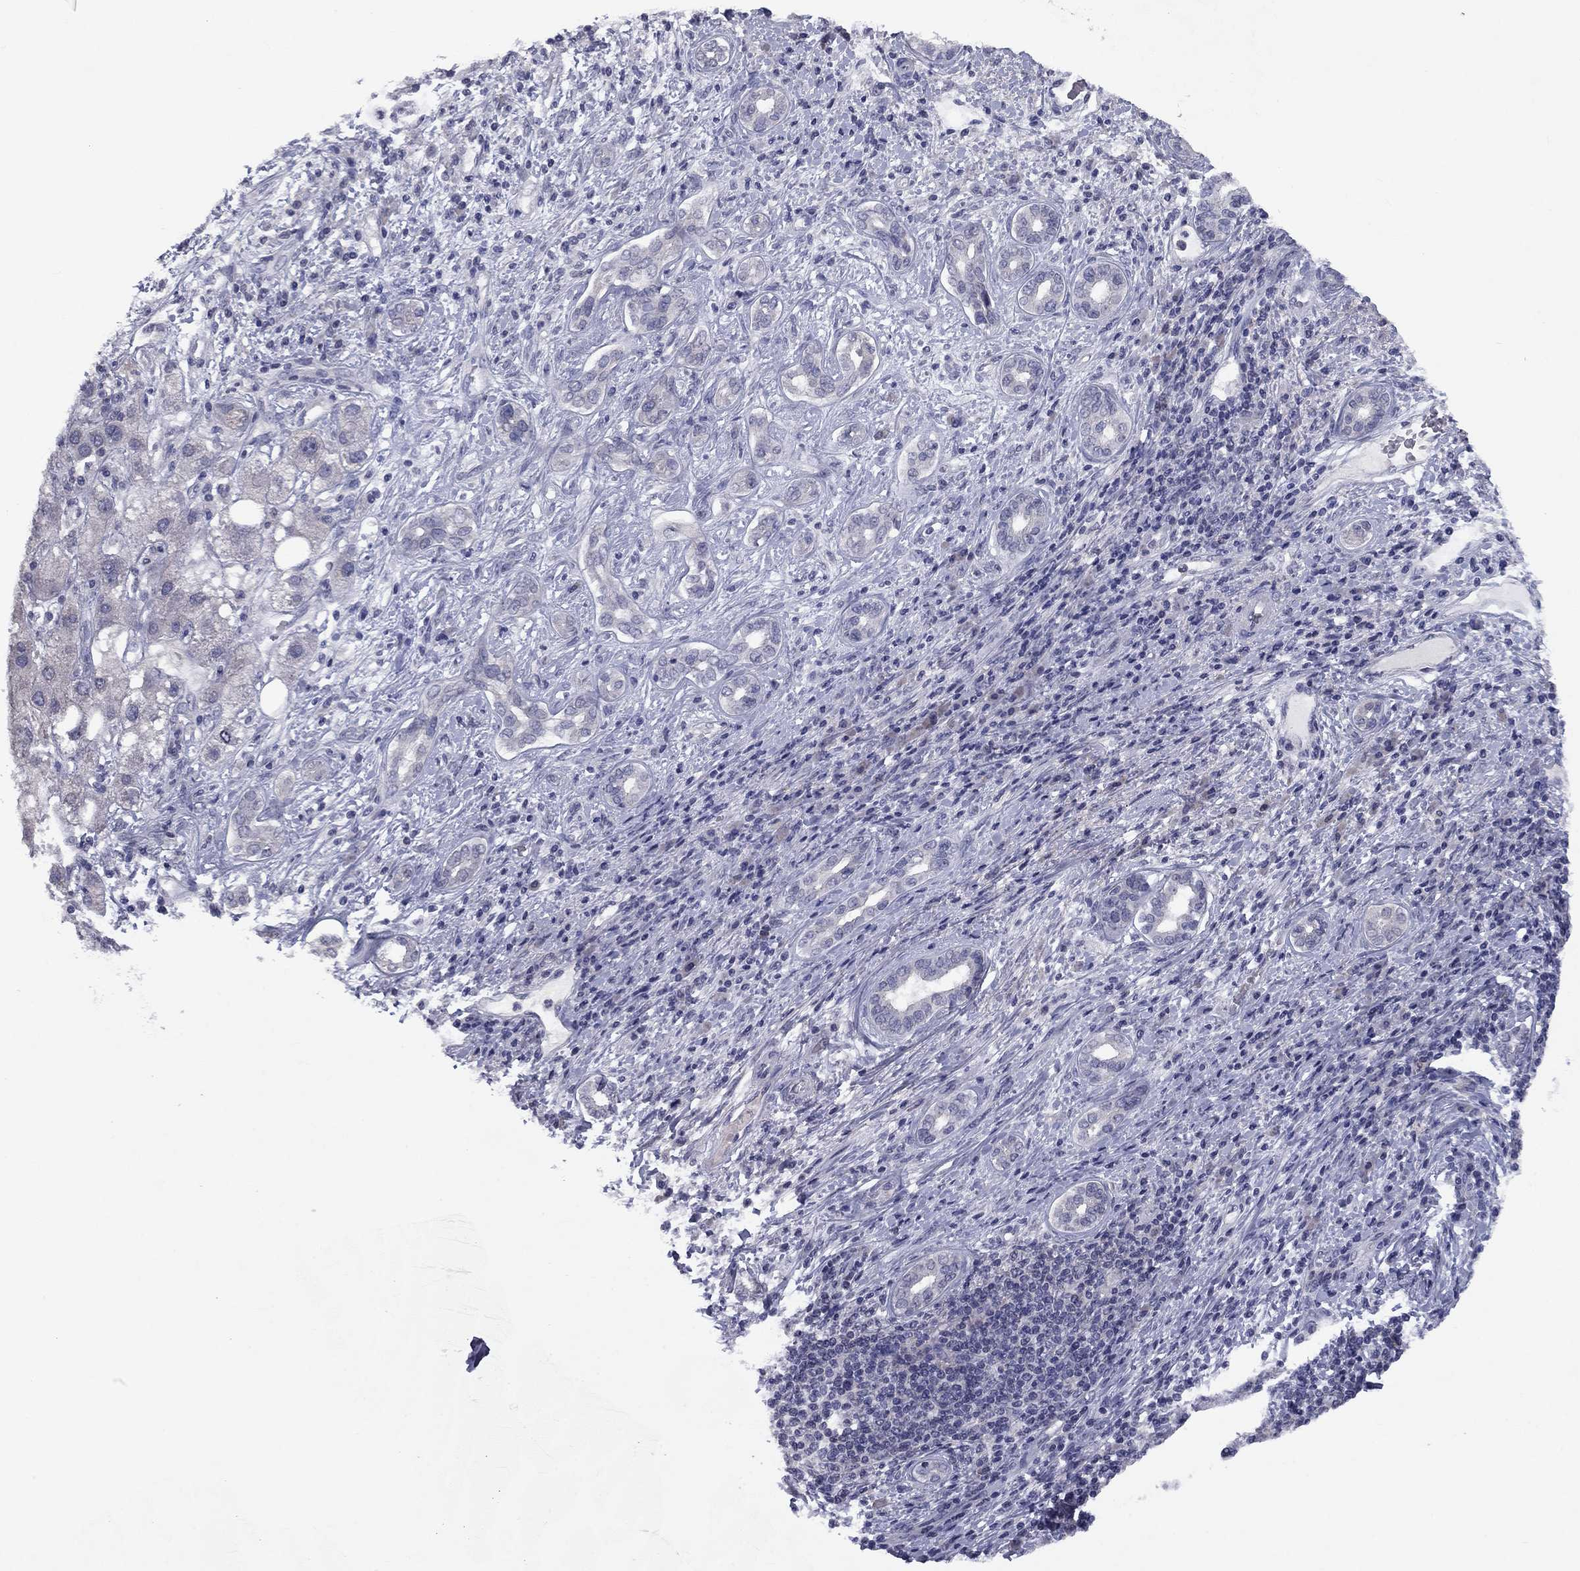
{"staining": {"intensity": "negative", "quantity": "none", "location": "none"}, "tissue": "liver cancer", "cell_type": "Tumor cells", "image_type": "cancer", "snomed": [{"axis": "morphology", "description": "Carcinoma, Hepatocellular, NOS"}, {"axis": "topography", "description": "Liver"}], "caption": "Tumor cells show no significant staining in liver cancer (hepatocellular carcinoma).", "gene": "CACNA1A", "patient": {"sex": "male", "age": 65}}